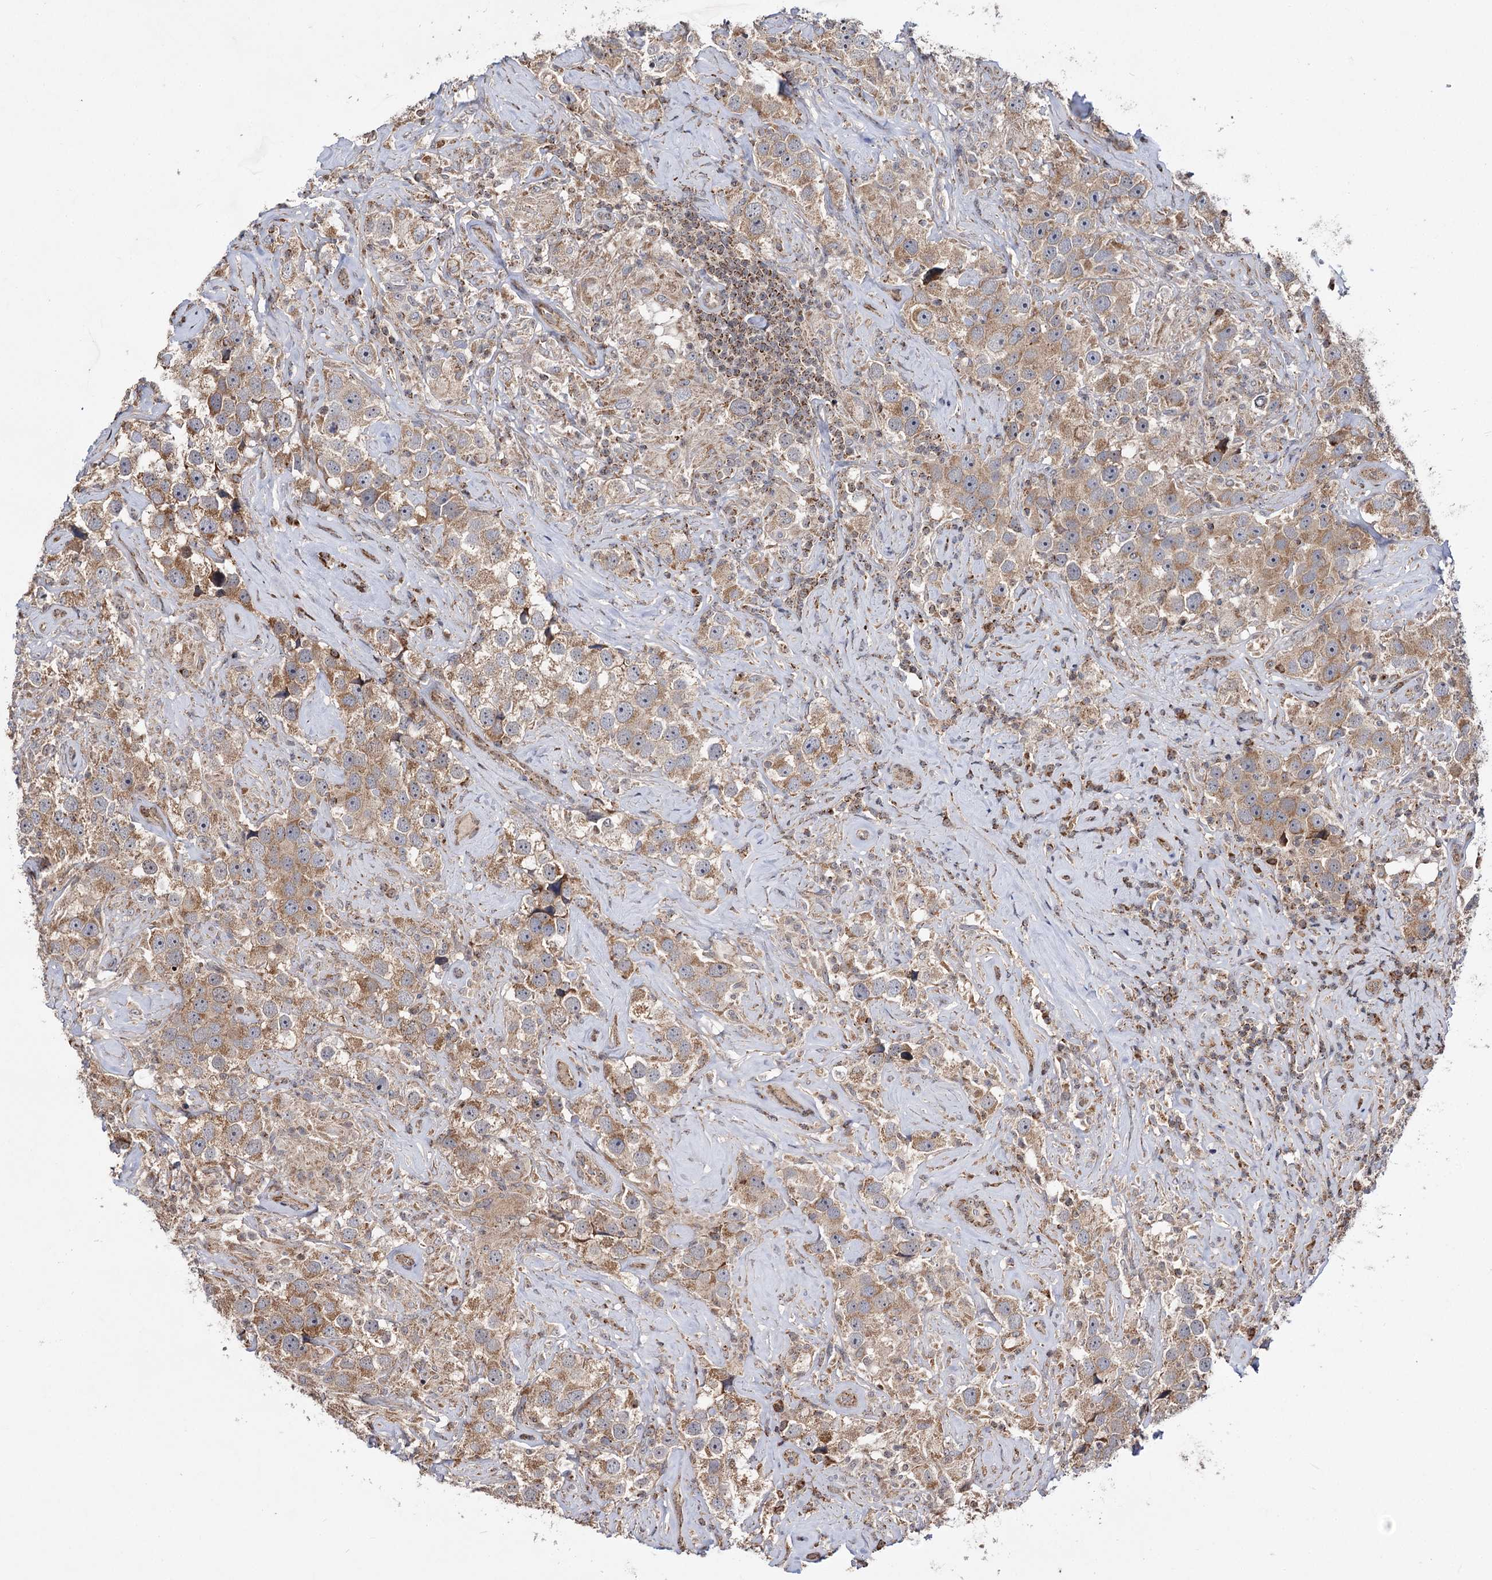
{"staining": {"intensity": "moderate", "quantity": ">75%", "location": "cytoplasmic/membranous"}, "tissue": "testis cancer", "cell_type": "Tumor cells", "image_type": "cancer", "snomed": [{"axis": "morphology", "description": "Seminoma, NOS"}, {"axis": "topography", "description": "Testis"}], "caption": "Immunohistochemistry (DAB) staining of human testis seminoma exhibits moderate cytoplasmic/membranous protein expression in about >75% of tumor cells. (Stains: DAB in brown, nuclei in blue, Microscopy: brightfield microscopy at high magnification).", "gene": "CEP76", "patient": {"sex": "male", "age": 49}}